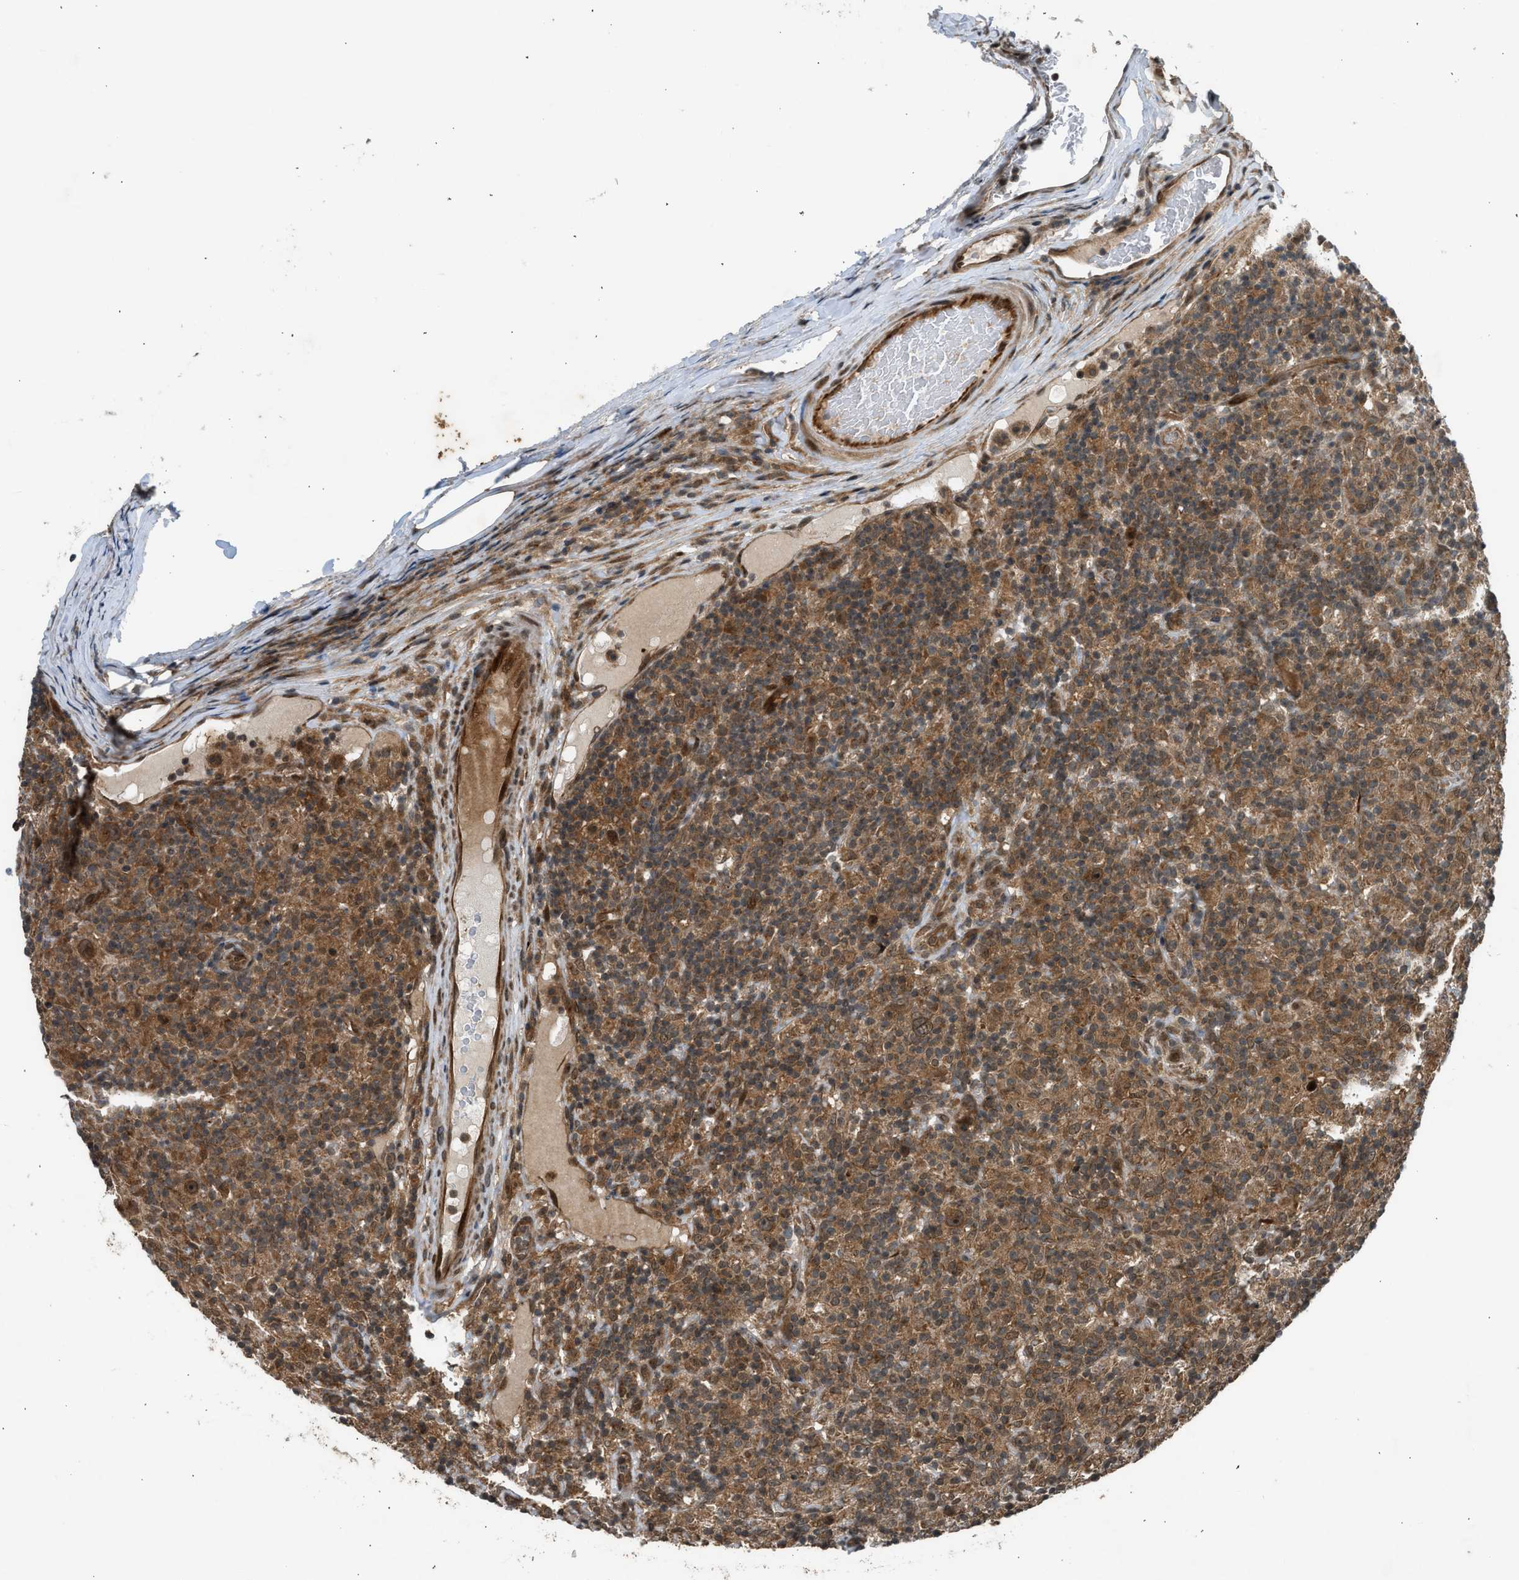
{"staining": {"intensity": "moderate", "quantity": ">75%", "location": "cytoplasmic/membranous"}, "tissue": "lymphoma", "cell_type": "Tumor cells", "image_type": "cancer", "snomed": [{"axis": "morphology", "description": "Hodgkin's disease, NOS"}, {"axis": "topography", "description": "Lymph node"}], "caption": "Moderate cytoplasmic/membranous protein expression is identified in approximately >75% of tumor cells in lymphoma.", "gene": "TXNL1", "patient": {"sex": "male", "age": 70}}